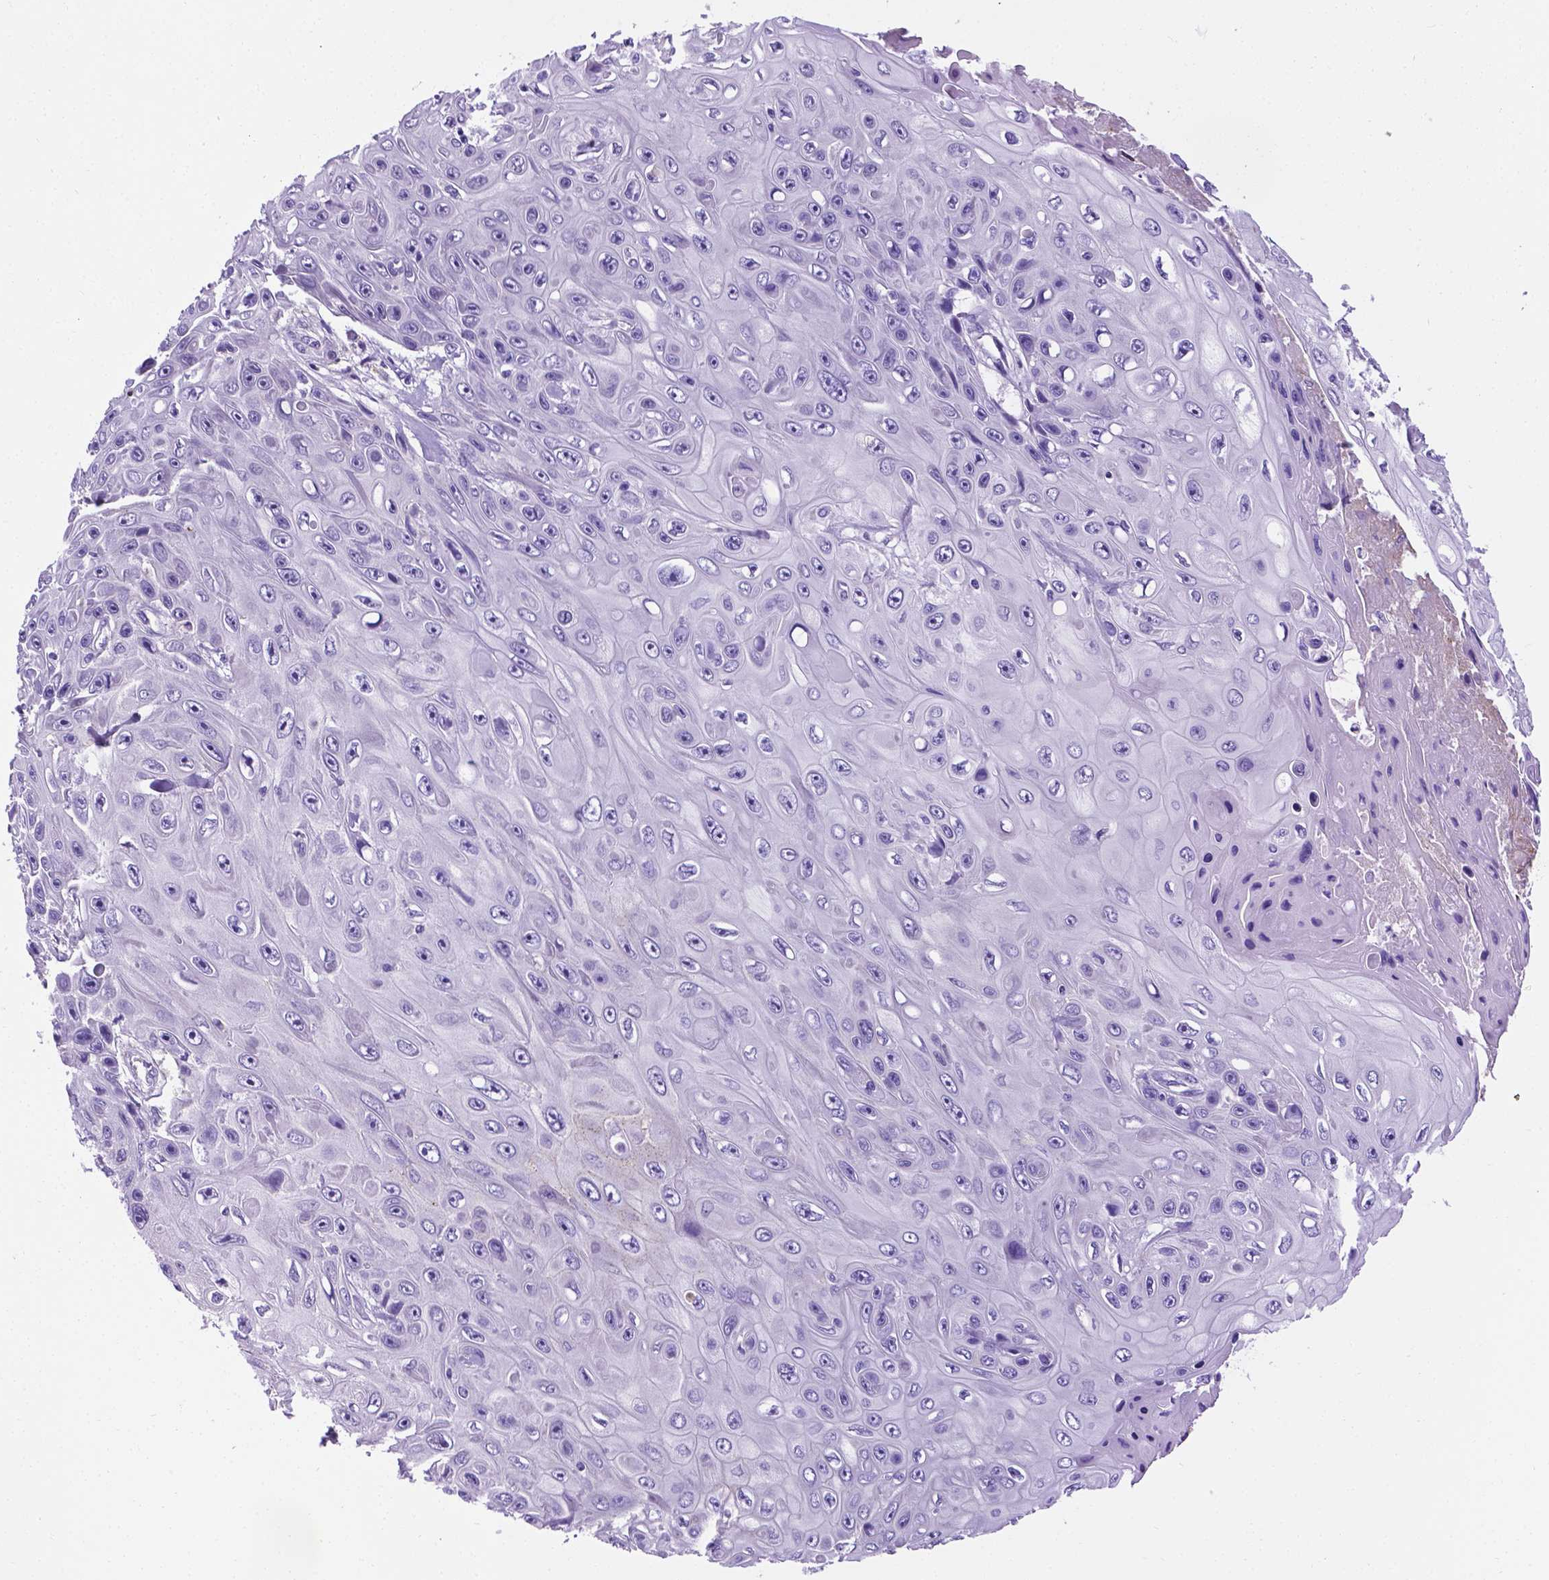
{"staining": {"intensity": "moderate", "quantity": "<25%", "location": "cytoplasmic/membranous"}, "tissue": "skin cancer", "cell_type": "Tumor cells", "image_type": "cancer", "snomed": [{"axis": "morphology", "description": "Squamous cell carcinoma, NOS"}, {"axis": "topography", "description": "Skin"}], "caption": "The histopathology image exhibits a brown stain indicating the presence of a protein in the cytoplasmic/membranous of tumor cells in skin squamous cell carcinoma. The staining was performed using DAB (3,3'-diaminobenzidine) to visualize the protein expression in brown, while the nuclei were stained in blue with hematoxylin (Magnification: 20x).", "gene": "APOE", "patient": {"sex": "male", "age": 82}}